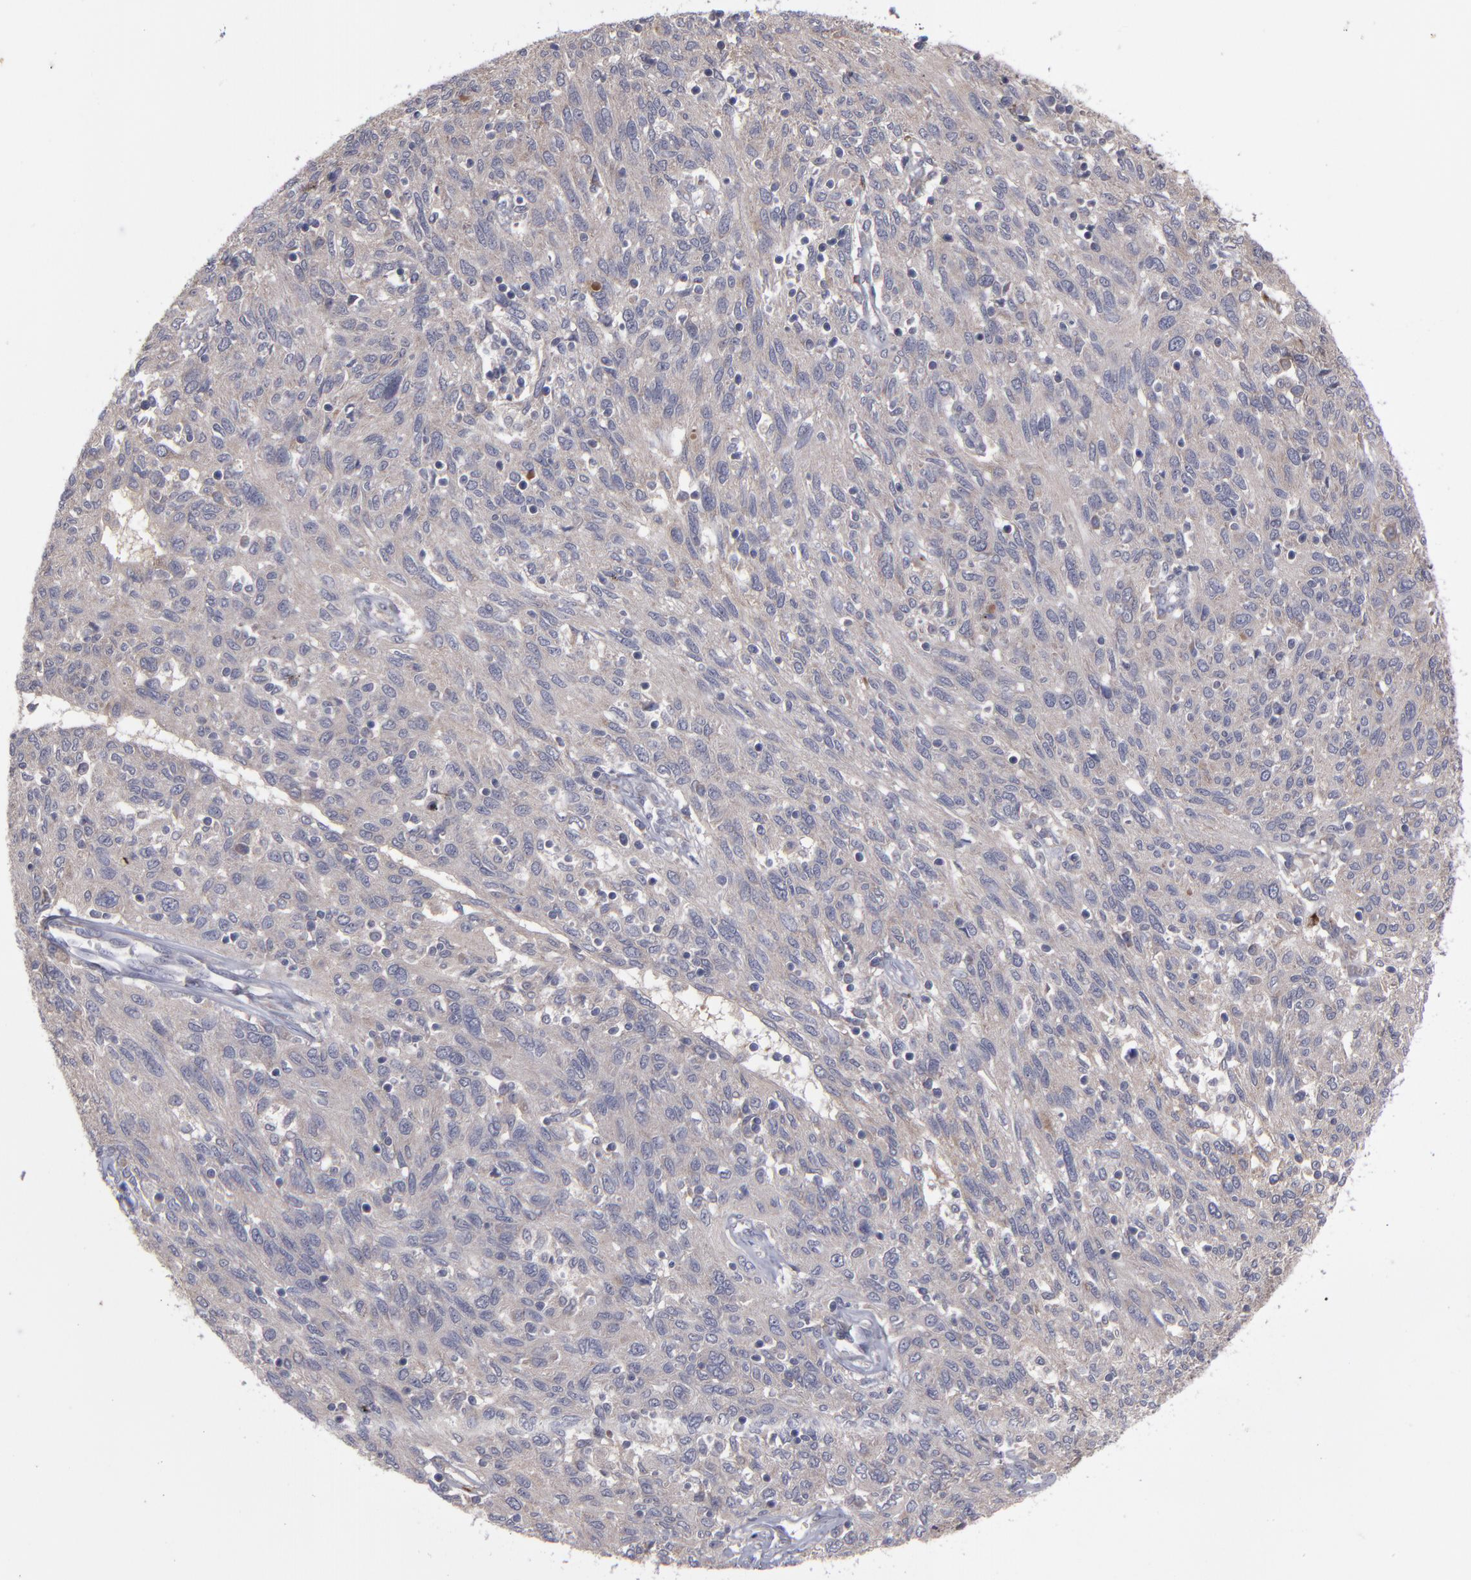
{"staining": {"intensity": "weak", "quantity": "25%-75%", "location": "cytoplasmic/membranous"}, "tissue": "ovarian cancer", "cell_type": "Tumor cells", "image_type": "cancer", "snomed": [{"axis": "morphology", "description": "Carcinoma, endometroid"}, {"axis": "topography", "description": "Ovary"}], "caption": "Protein staining demonstrates weak cytoplasmic/membranous expression in approximately 25%-75% of tumor cells in ovarian cancer.", "gene": "MMP11", "patient": {"sex": "female", "age": 50}}